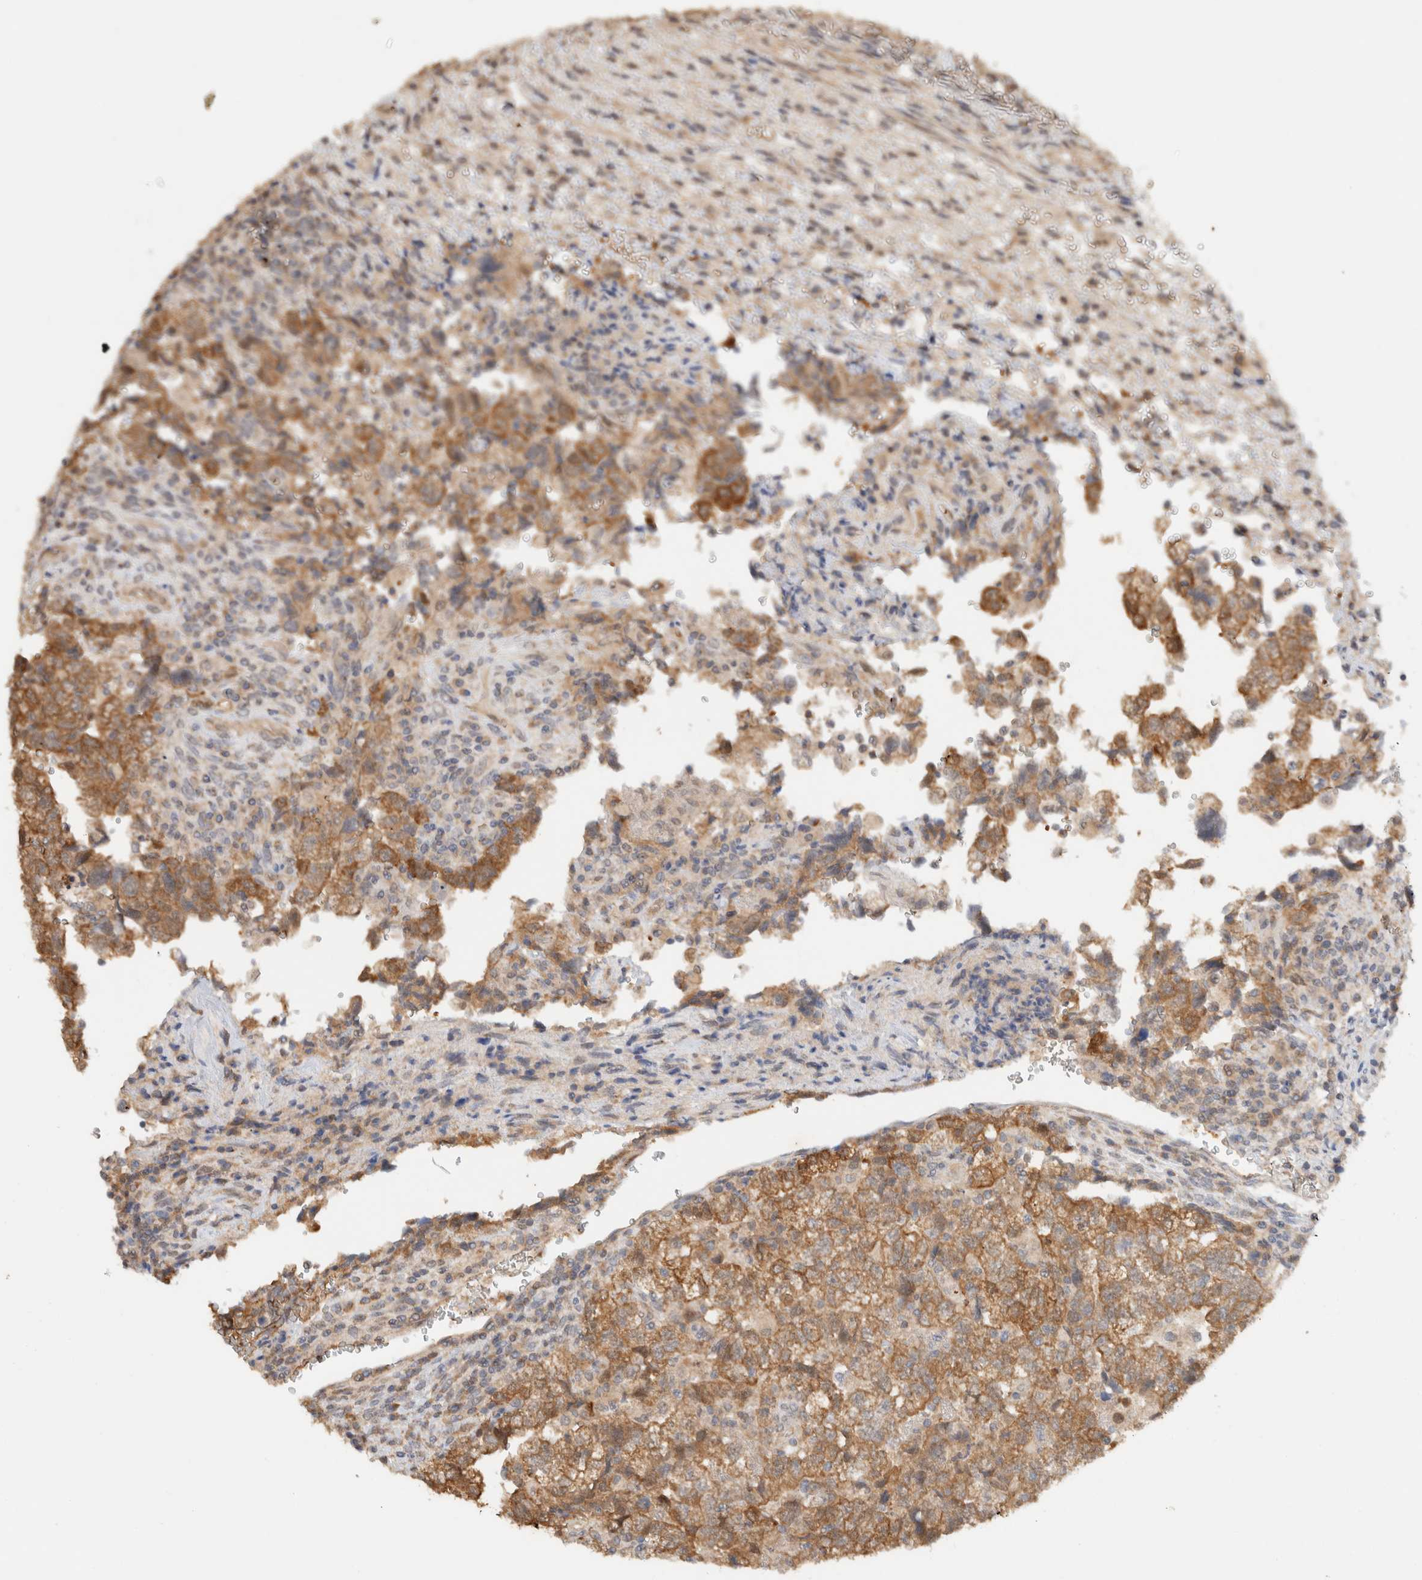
{"staining": {"intensity": "moderate", "quantity": ">75%", "location": "cytoplasmic/membranous"}, "tissue": "testis cancer", "cell_type": "Tumor cells", "image_type": "cancer", "snomed": [{"axis": "morphology", "description": "Normal tissue, NOS"}, {"axis": "morphology", "description": "Carcinoma, Embryonal, NOS"}, {"axis": "topography", "description": "Testis"}], "caption": "Protein staining of embryonal carcinoma (testis) tissue demonstrates moderate cytoplasmic/membranous expression in about >75% of tumor cells.", "gene": "CA13", "patient": {"sex": "male", "age": 36}}